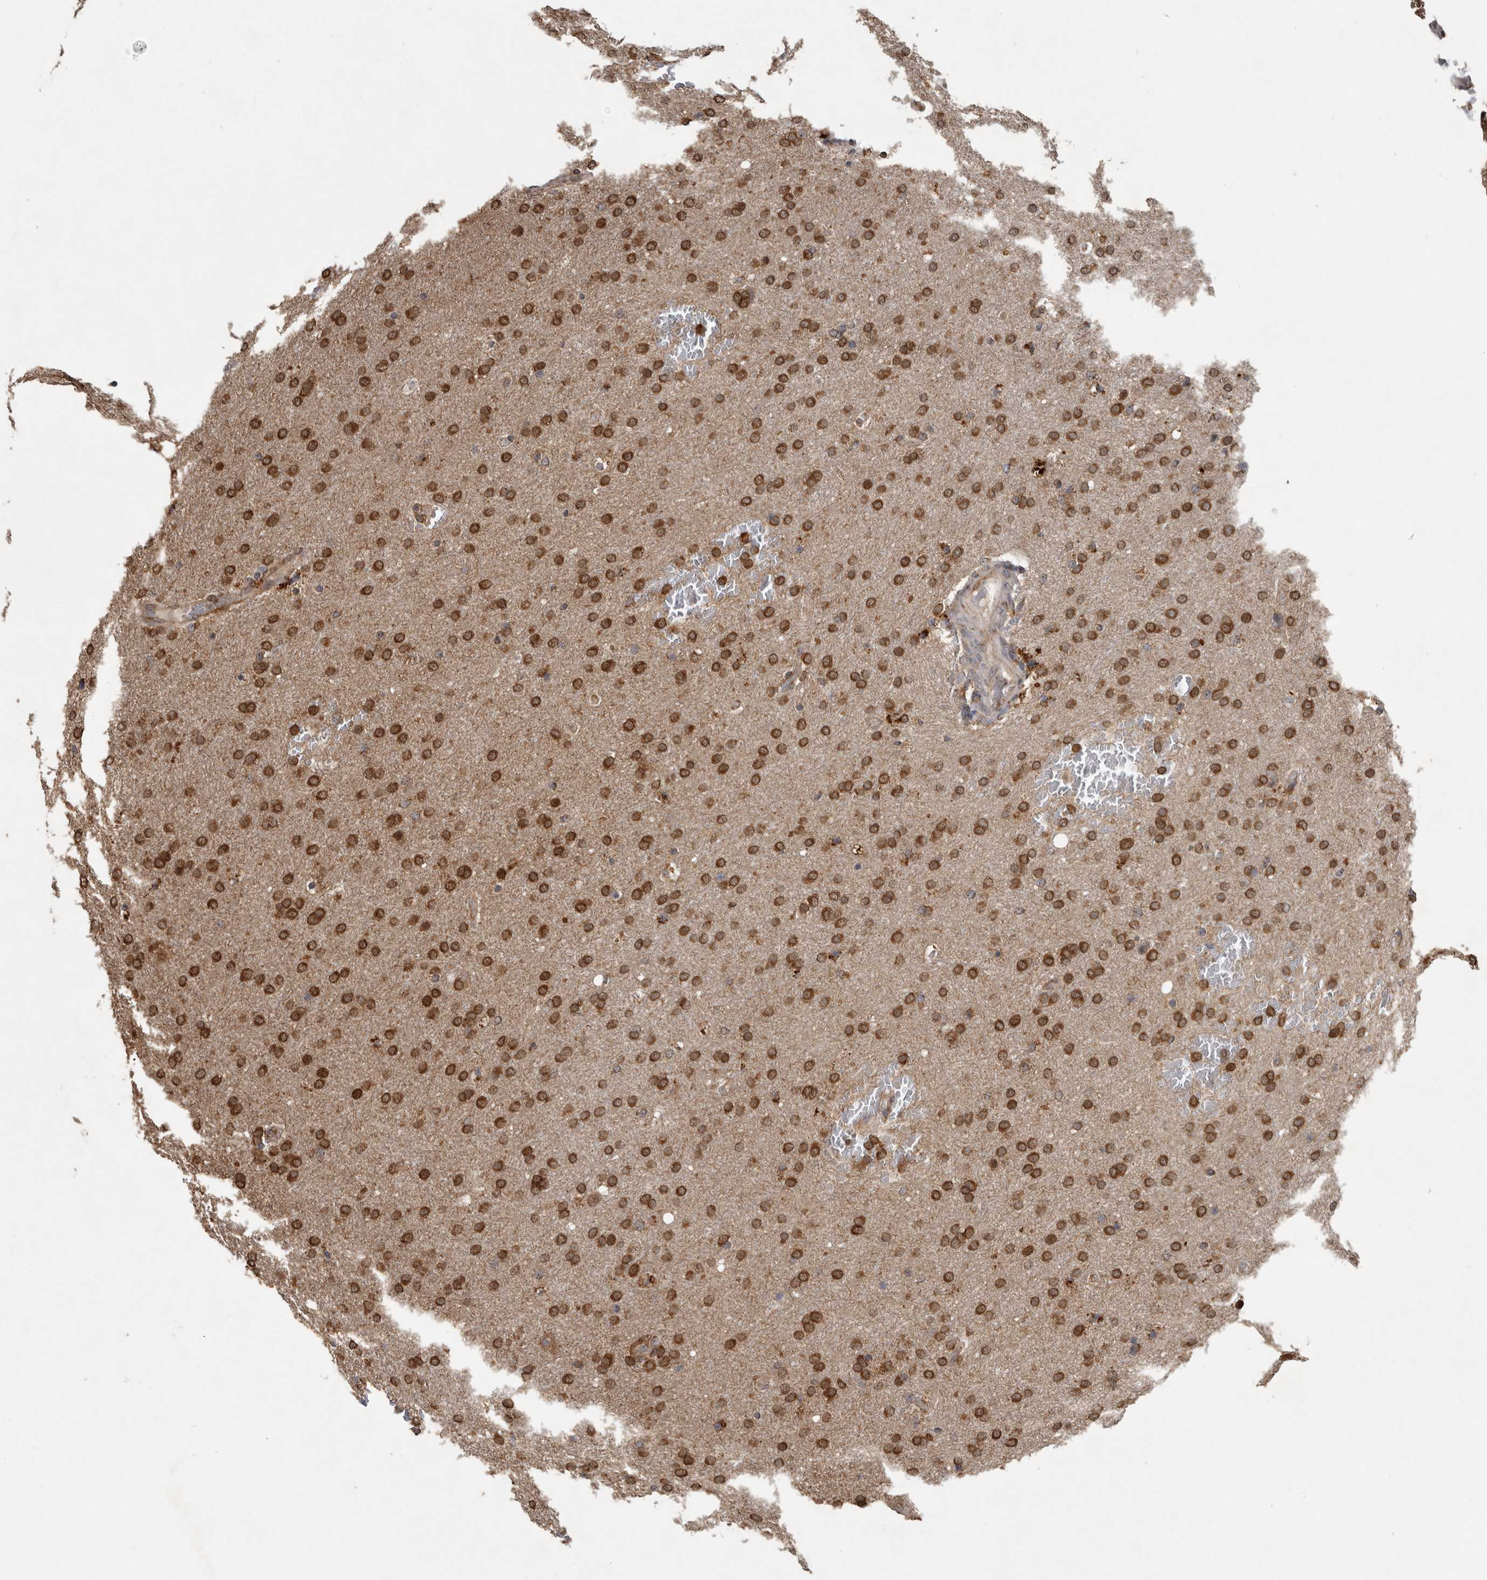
{"staining": {"intensity": "strong", "quantity": ">75%", "location": "cytoplasmic/membranous"}, "tissue": "glioma", "cell_type": "Tumor cells", "image_type": "cancer", "snomed": [{"axis": "morphology", "description": "Glioma, malignant, Low grade"}, {"axis": "topography", "description": "Brain"}], "caption": "Brown immunohistochemical staining in malignant low-grade glioma demonstrates strong cytoplasmic/membranous staining in about >75% of tumor cells. Immunohistochemistry stains the protein in brown and the nuclei are stained blue.", "gene": "ATXN2", "patient": {"sex": "female", "age": 37}}